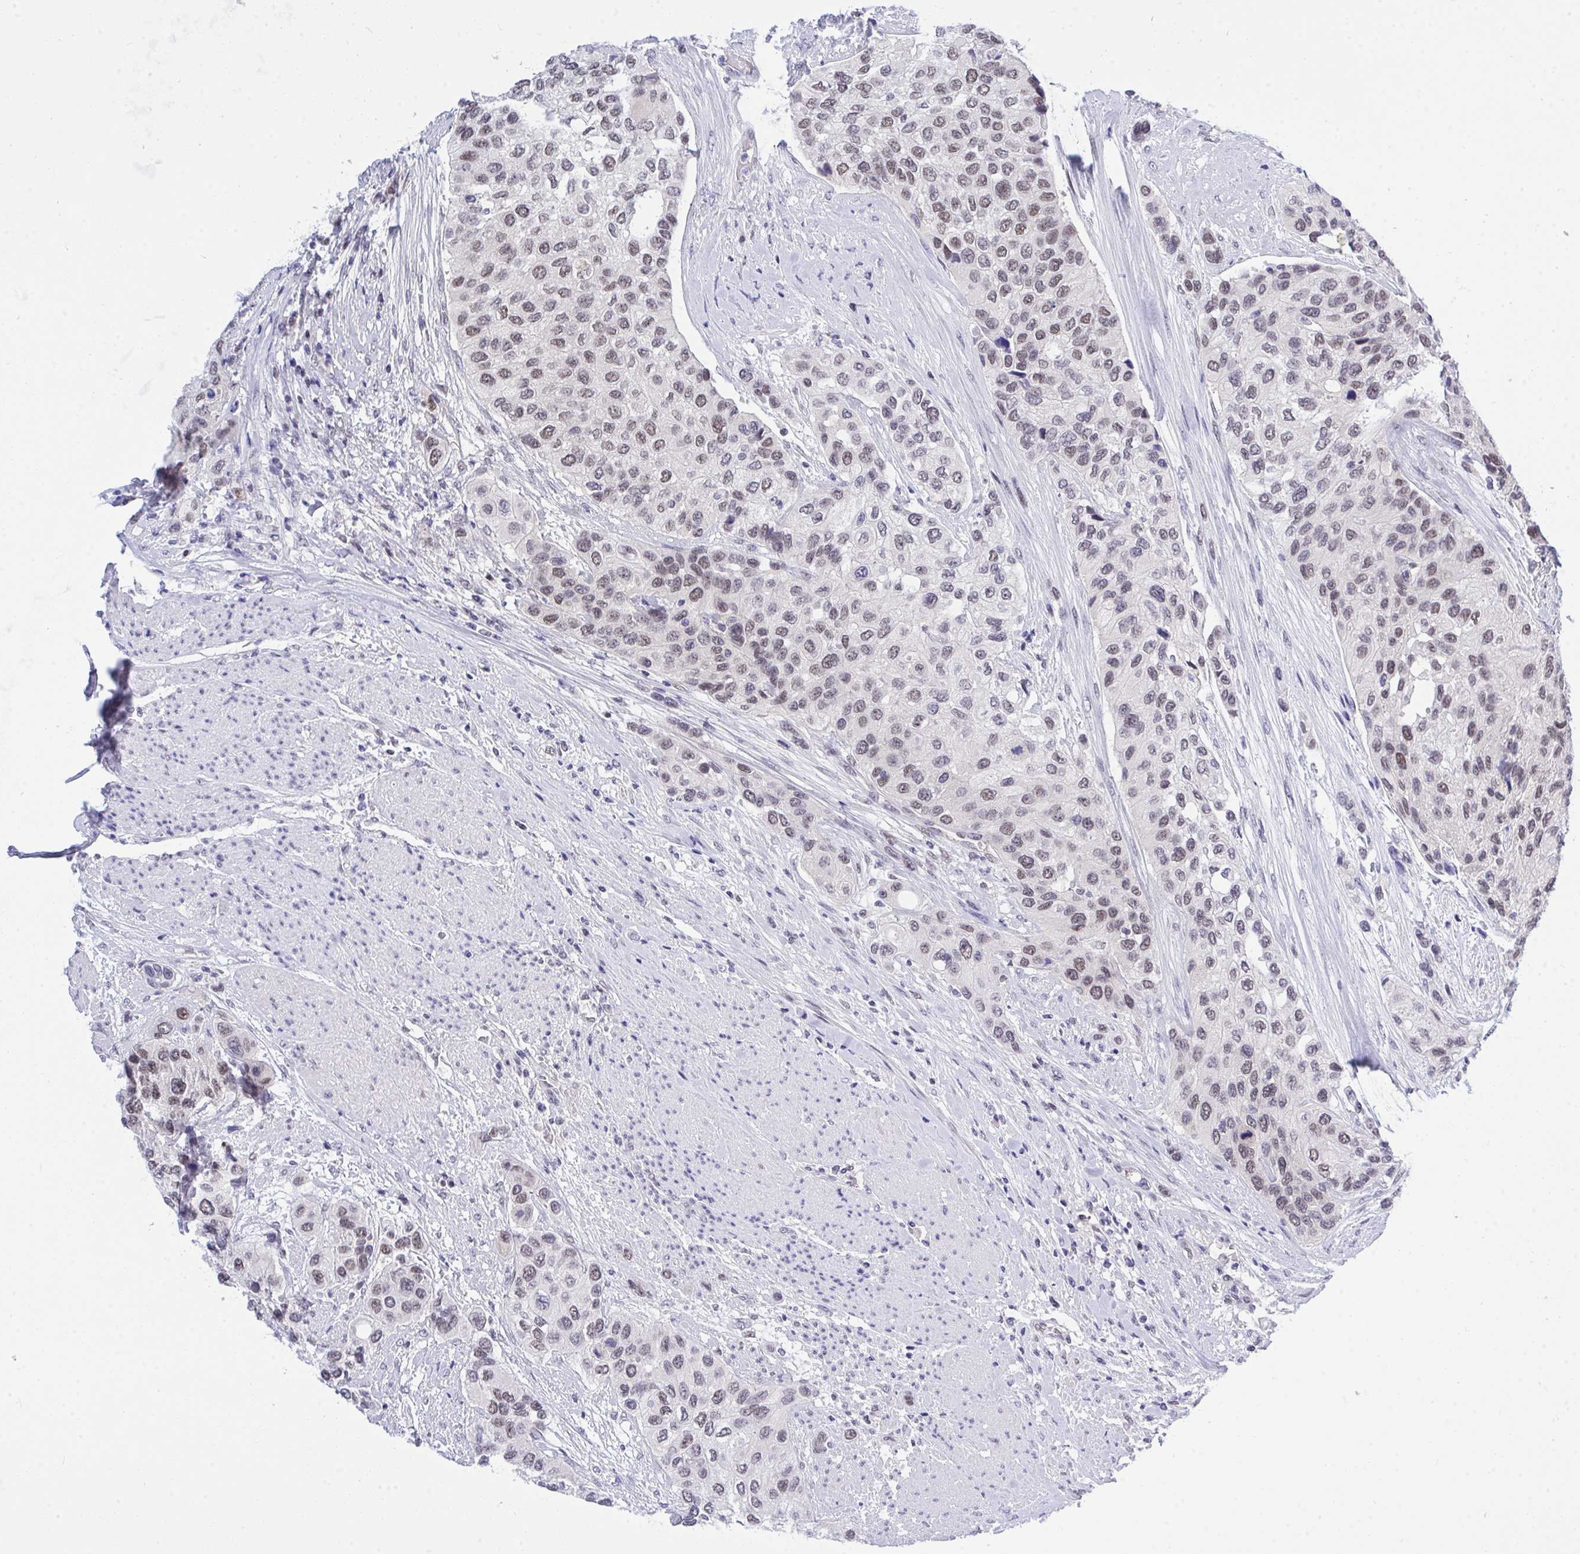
{"staining": {"intensity": "weak", "quantity": ">75%", "location": "nuclear"}, "tissue": "urothelial cancer", "cell_type": "Tumor cells", "image_type": "cancer", "snomed": [{"axis": "morphology", "description": "Normal tissue, NOS"}, {"axis": "morphology", "description": "Urothelial carcinoma, High grade"}, {"axis": "topography", "description": "Vascular tissue"}, {"axis": "topography", "description": "Urinary bladder"}], "caption": "This histopathology image exhibits immunohistochemistry (IHC) staining of human high-grade urothelial carcinoma, with low weak nuclear staining in about >75% of tumor cells.", "gene": "THOP1", "patient": {"sex": "female", "age": 56}}